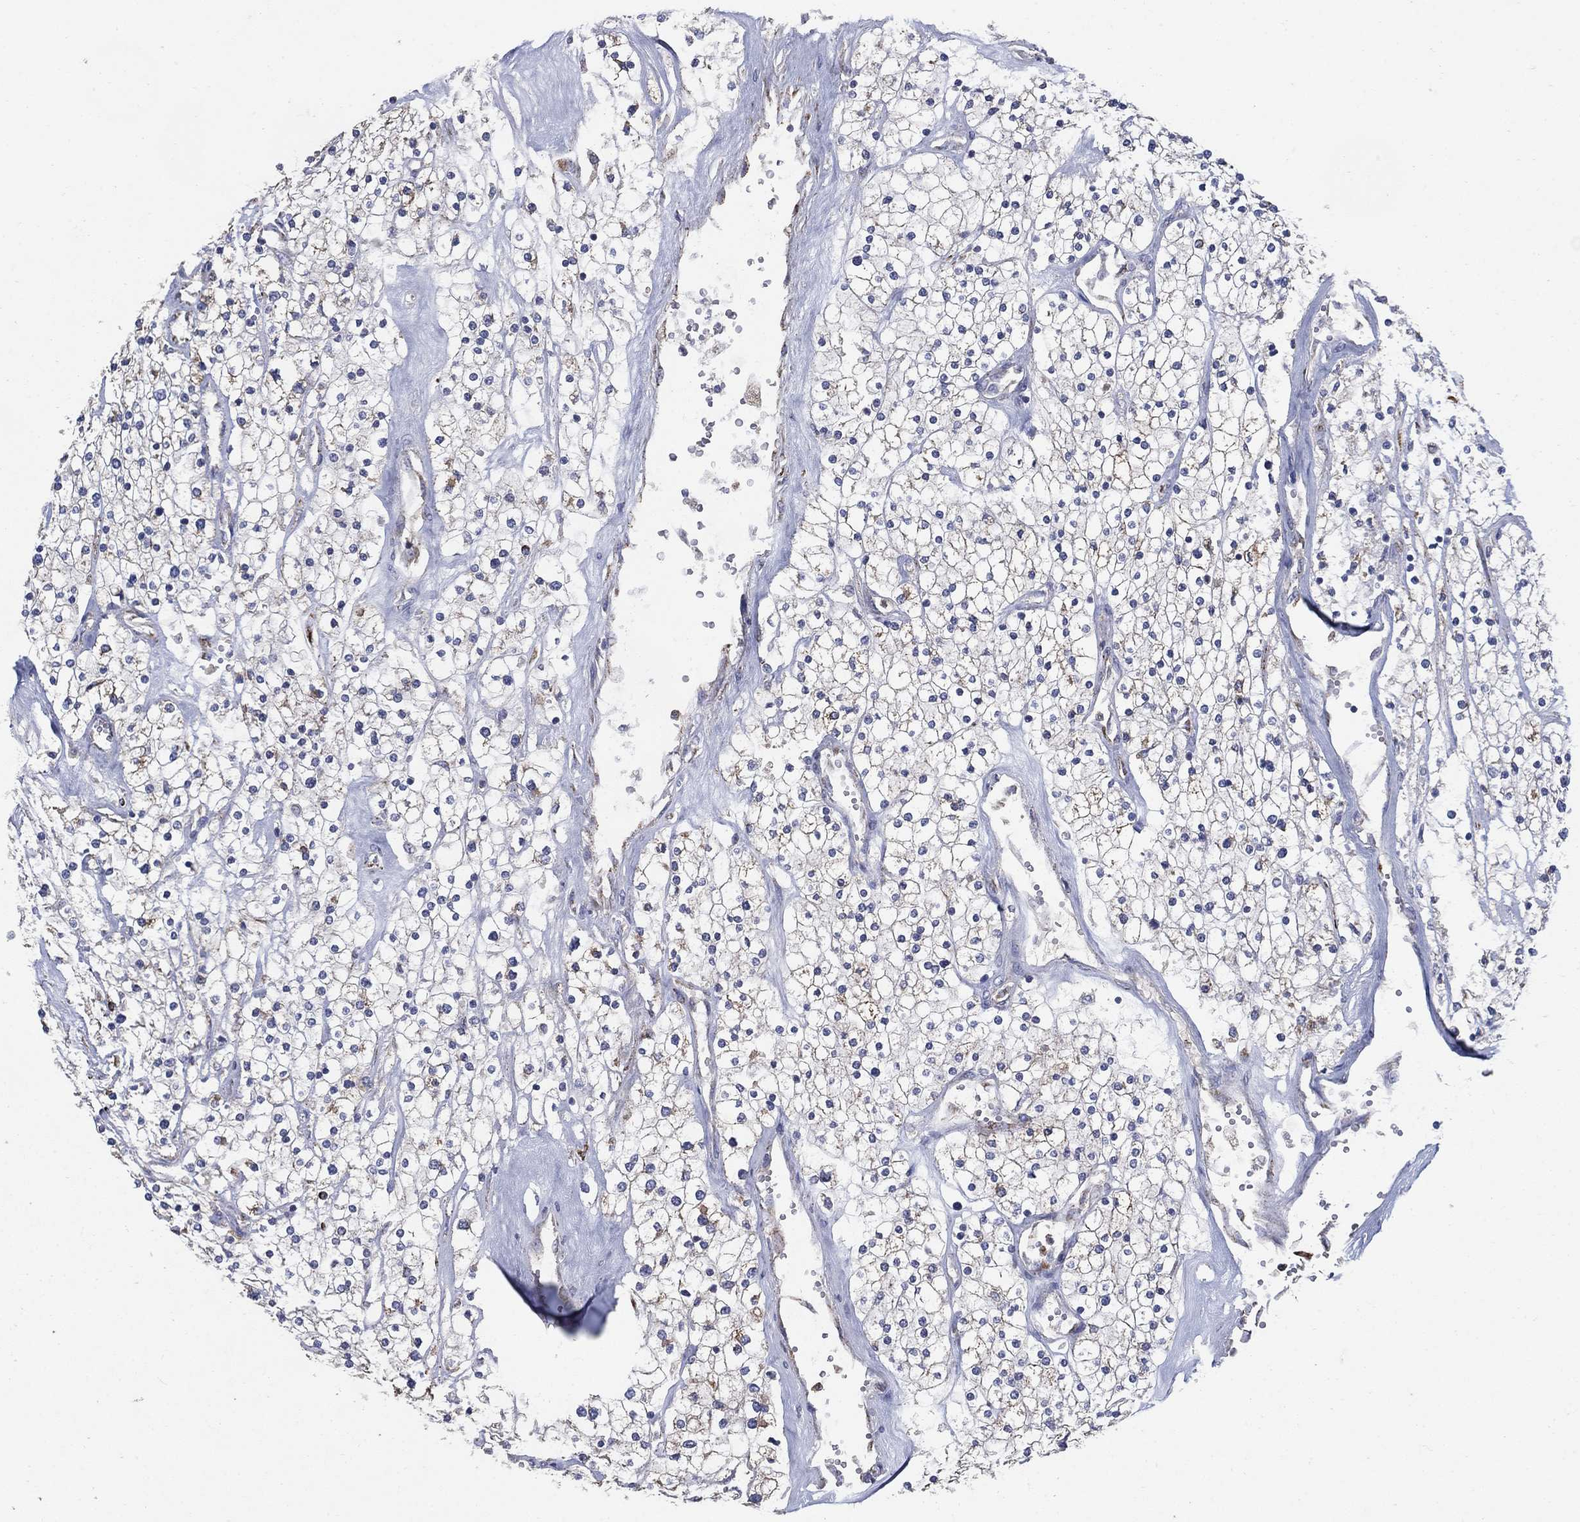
{"staining": {"intensity": "strong", "quantity": "<25%", "location": "cytoplasmic/membranous"}, "tissue": "renal cancer", "cell_type": "Tumor cells", "image_type": "cancer", "snomed": [{"axis": "morphology", "description": "Adenocarcinoma, NOS"}, {"axis": "topography", "description": "Kidney"}], "caption": "Renal adenocarcinoma stained with a brown dye displays strong cytoplasmic/membranous positive positivity in about <25% of tumor cells.", "gene": "PNPLA2", "patient": {"sex": "male", "age": 80}}